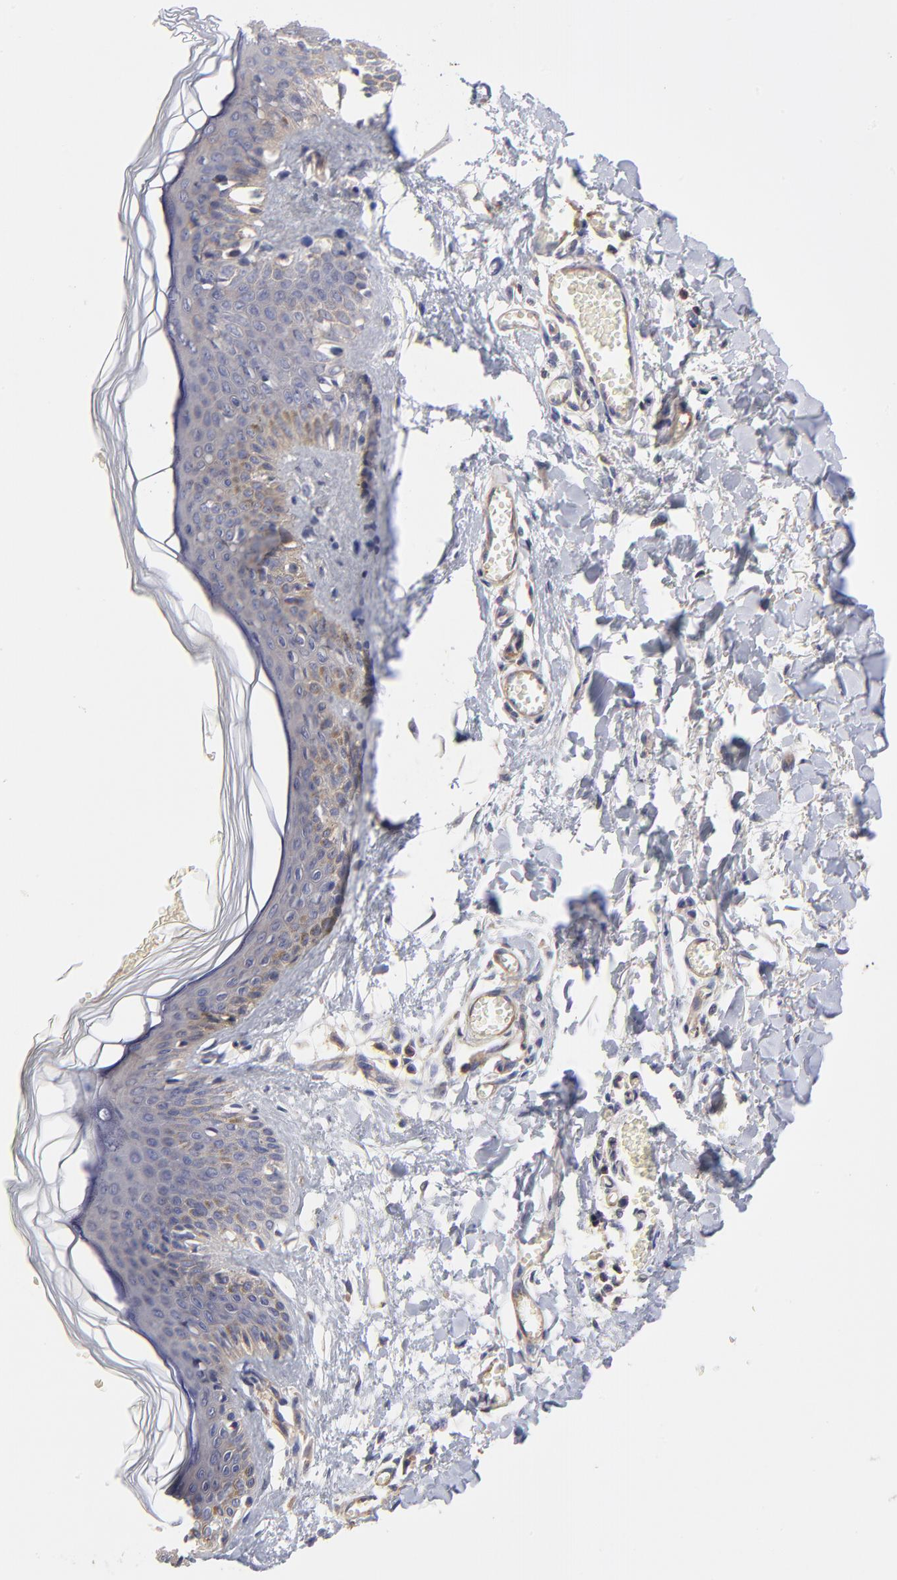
{"staining": {"intensity": "weak", "quantity": ">75%", "location": "cytoplasmic/membranous"}, "tissue": "skin", "cell_type": "Fibroblasts", "image_type": "normal", "snomed": [{"axis": "morphology", "description": "Normal tissue, NOS"}, {"axis": "morphology", "description": "Sarcoma, NOS"}, {"axis": "topography", "description": "Skin"}, {"axis": "topography", "description": "Soft tissue"}], "caption": "IHC histopathology image of normal skin: skin stained using immunohistochemistry (IHC) displays low levels of weak protein expression localized specifically in the cytoplasmic/membranous of fibroblasts, appearing as a cytoplasmic/membranous brown color.", "gene": "ASB7", "patient": {"sex": "female", "age": 51}}